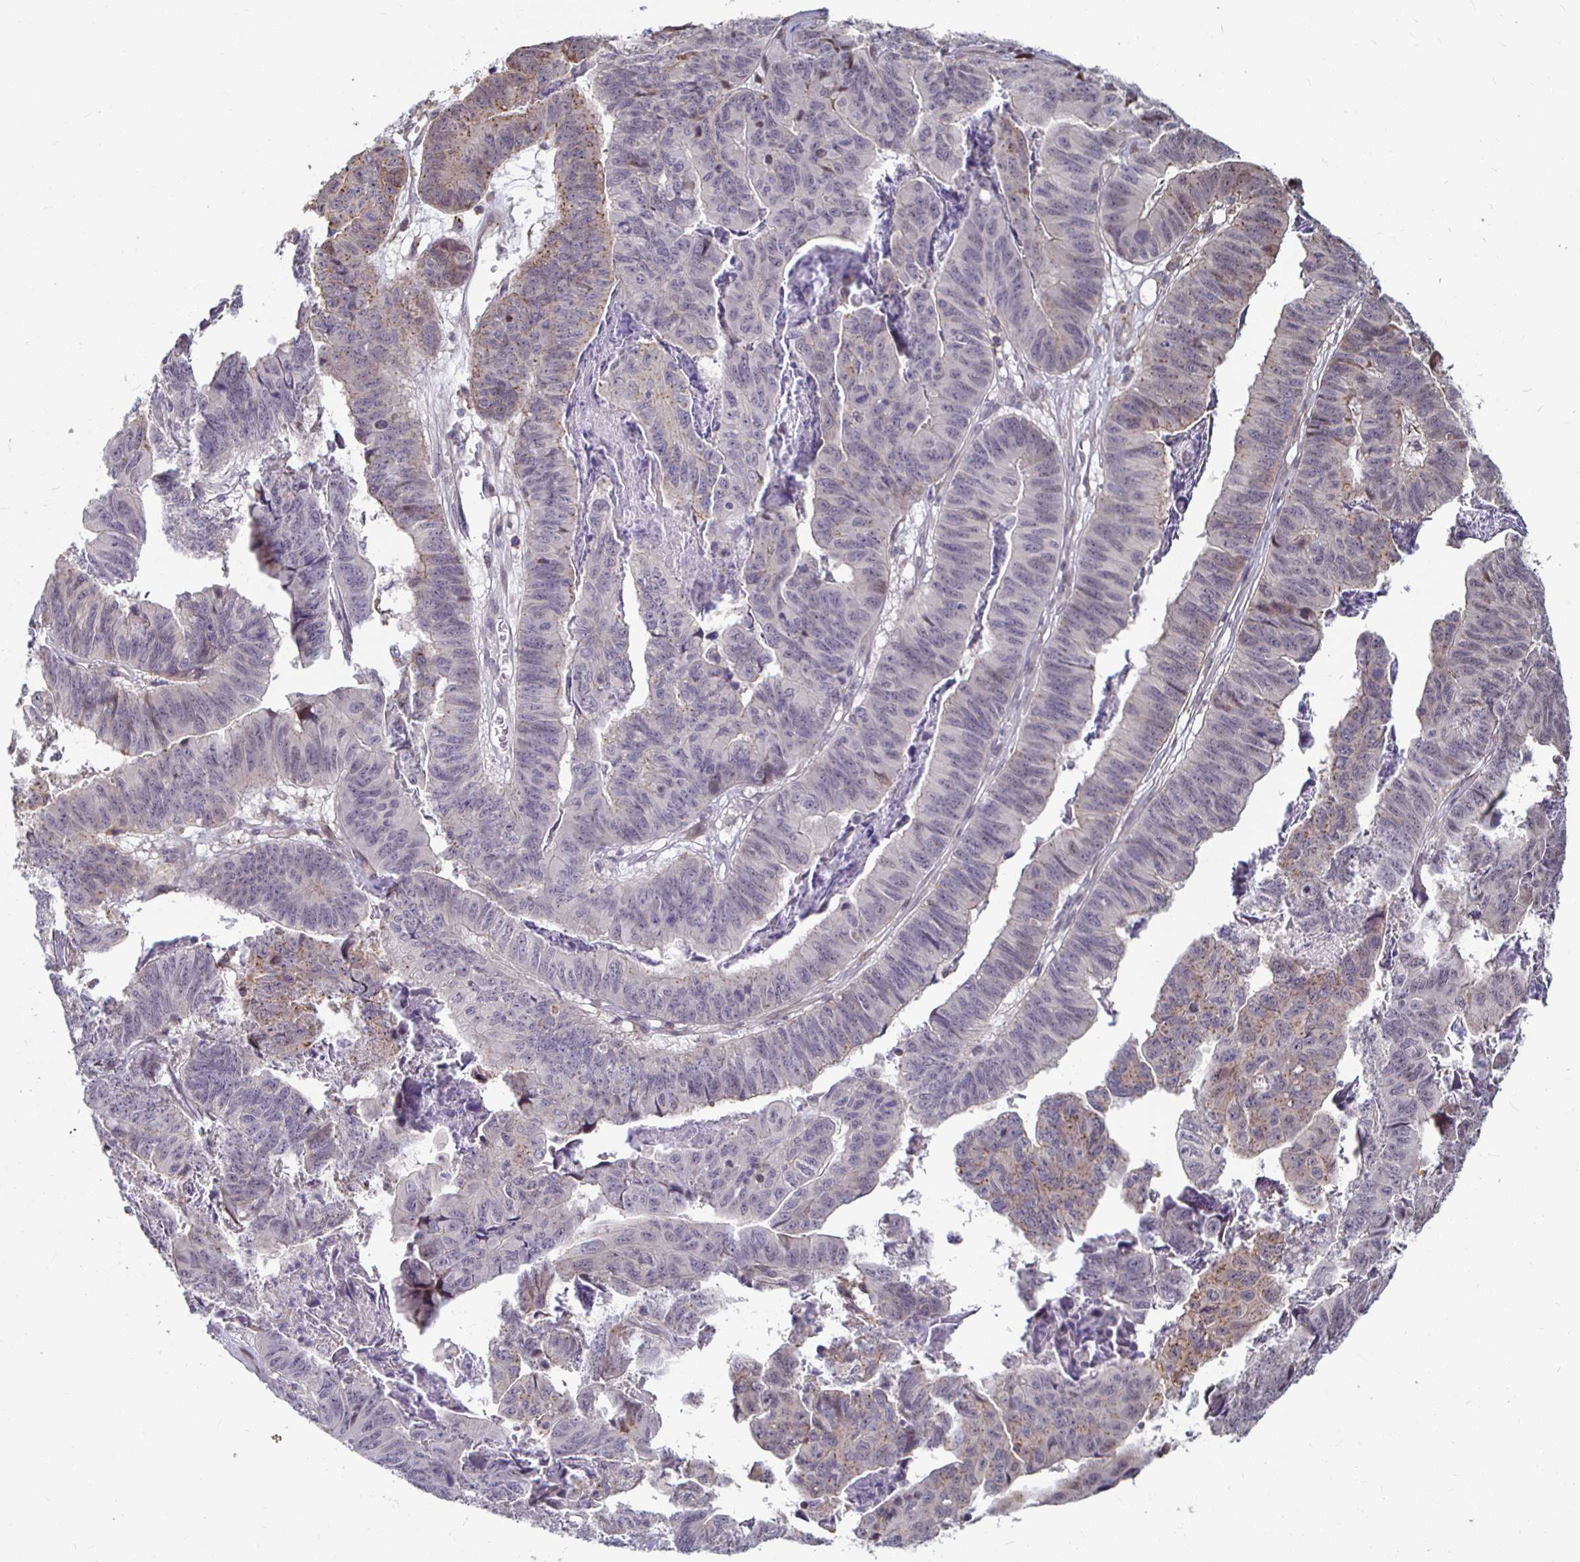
{"staining": {"intensity": "weak", "quantity": "<25%", "location": "cytoplasmic/membranous"}, "tissue": "stomach cancer", "cell_type": "Tumor cells", "image_type": "cancer", "snomed": [{"axis": "morphology", "description": "Adenocarcinoma, NOS"}, {"axis": "topography", "description": "Stomach, lower"}], "caption": "The image displays no staining of tumor cells in stomach adenocarcinoma.", "gene": "CAPN11", "patient": {"sex": "male", "age": 77}}